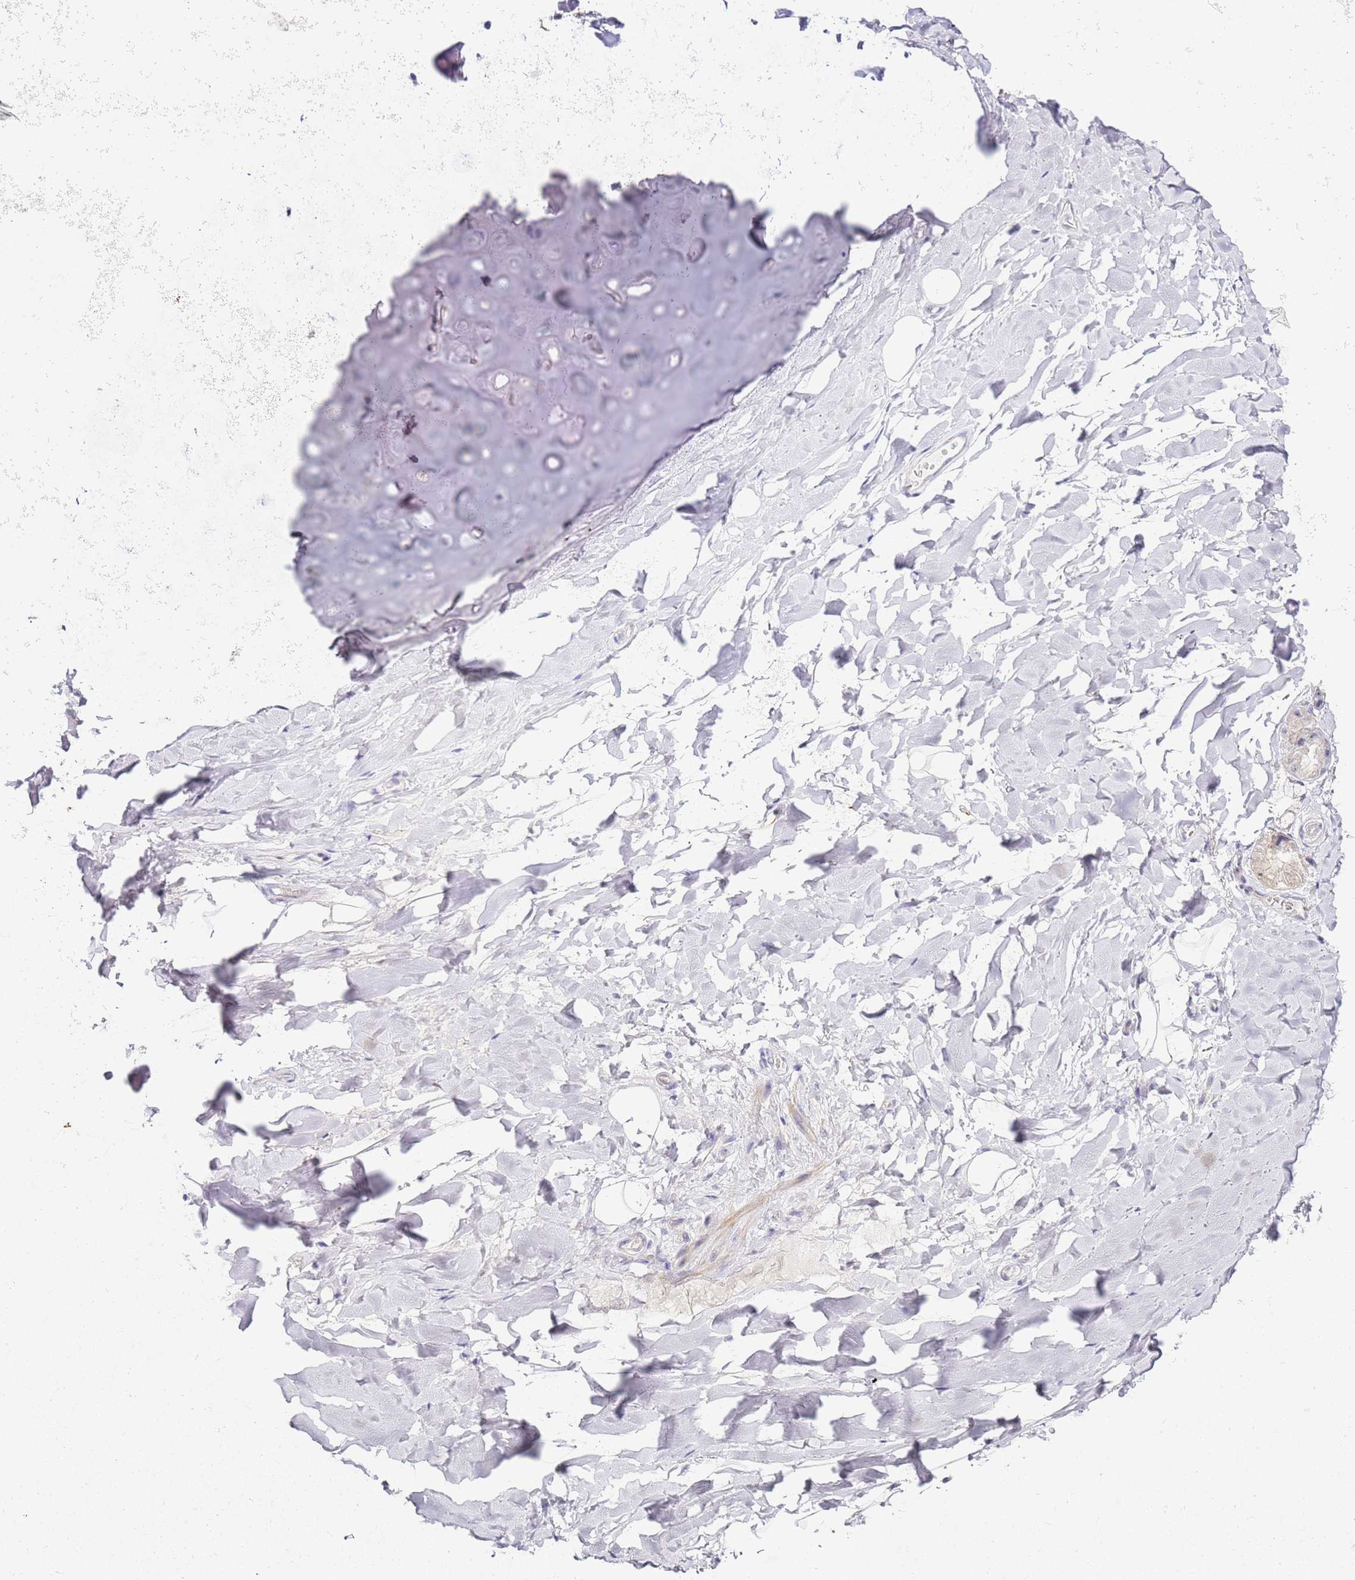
{"staining": {"intensity": "negative", "quantity": "none", "location": "none"}, "tissue": "adipose tissue", "cell_type": "Adipocytes", "image_type": "normal", "snomed": [{"axis": "morphology", "description": "Normal tissue, NOS"}, {"axis": "topography", "description": "Lymph node"}, {"axis": "topography", "description": "Cartilage tissue"}, {"axis": "topography", "description": "Bronchus"}], "caption": "Immunohistochemical staining of unremarkable adipose tissue exhibits no significant positivity in adipocytes. (DAB immunohistochemistry (IHC) visualized using brightfield microscopy, high magnification).", "gene": "HGD", "patient": {"sex": "male", "age": 63}}